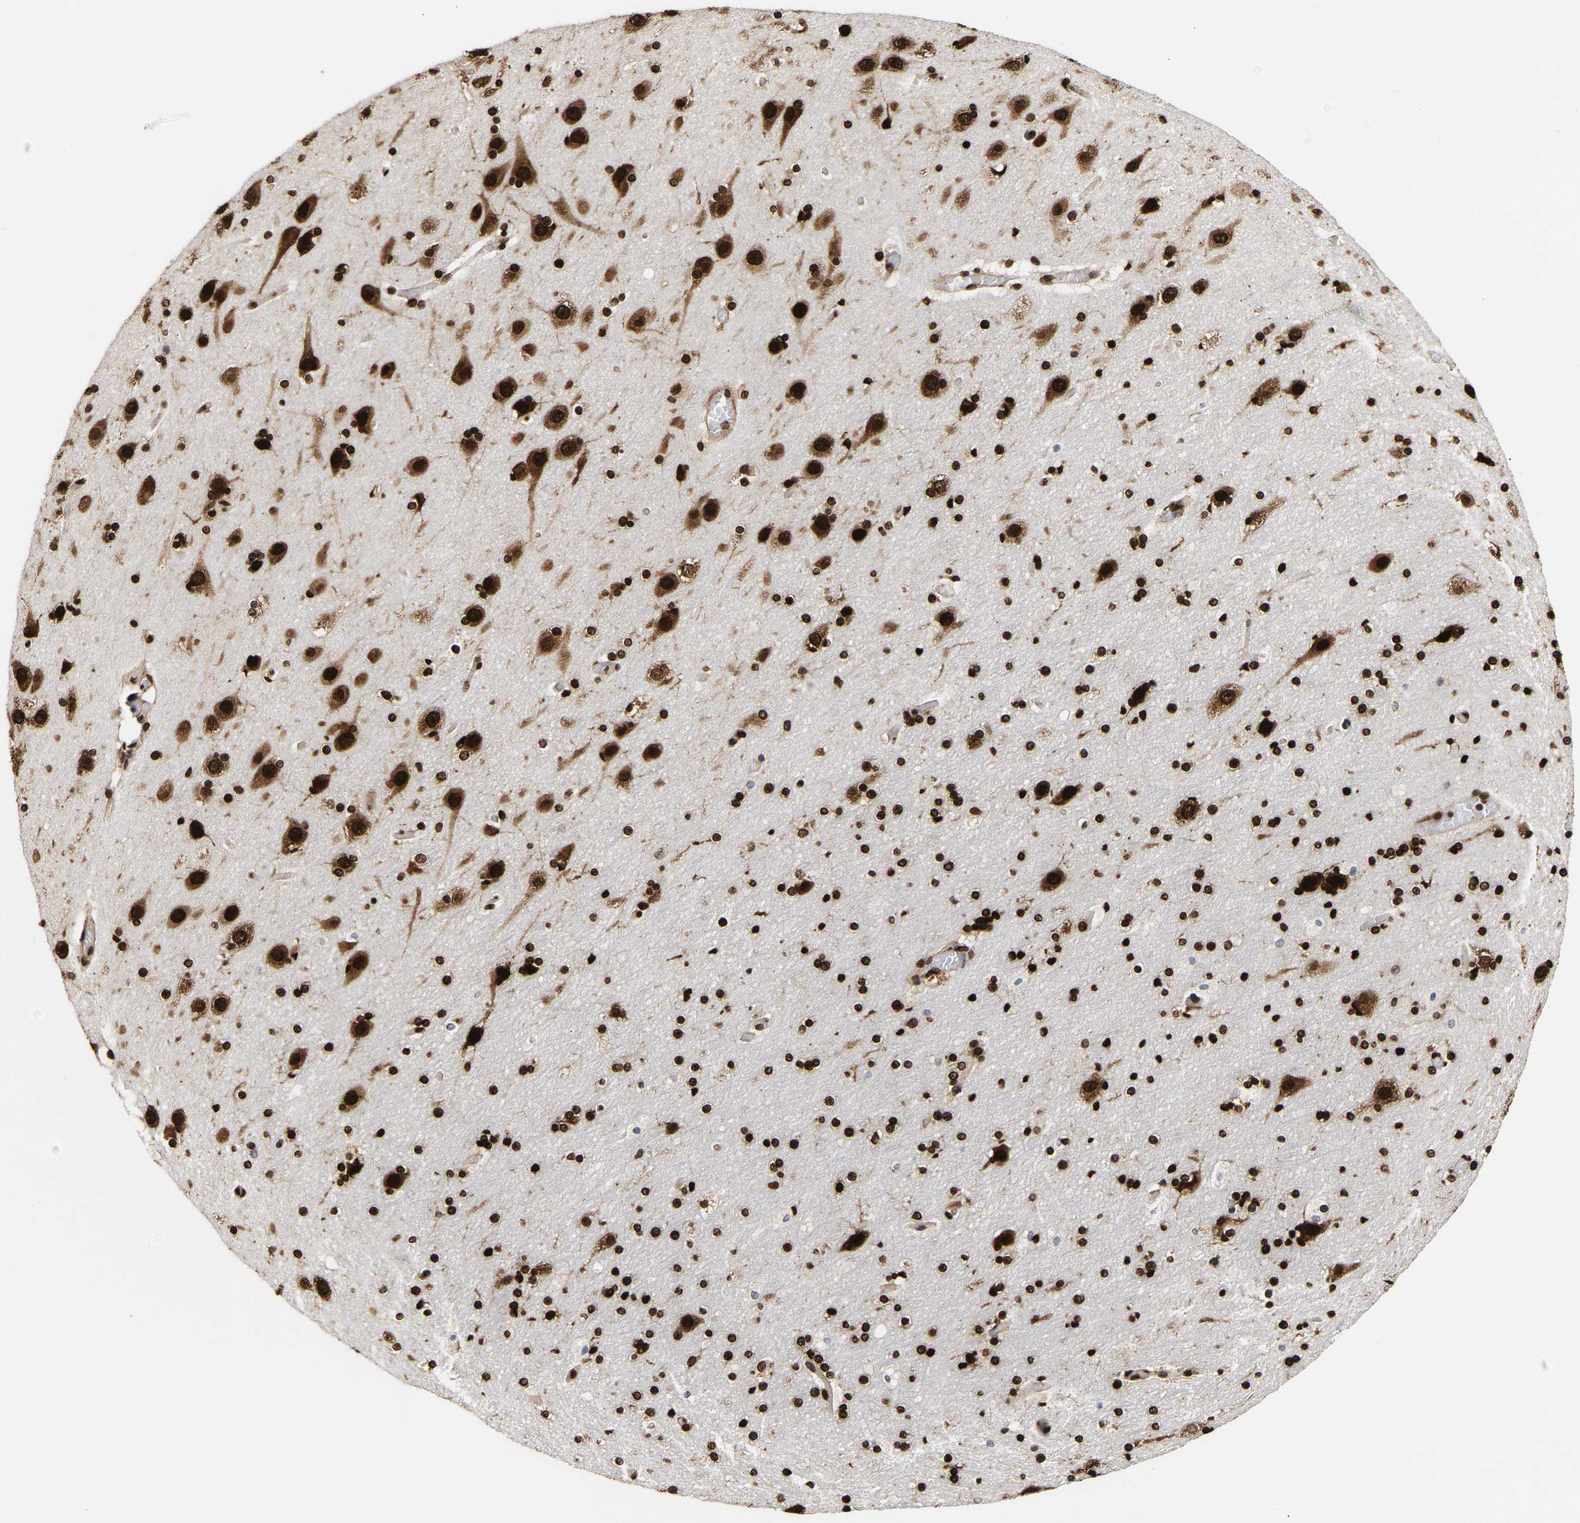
{"staining": {"intensity": "moderate", "quantity": ">75%", "location": "nuclear"}, "tissue": "cerebral cortex", "cell_type": "Endothelial cells", "image_type": "normal", "snomed": [{"axis": "morphology", "description": "Normal tissue, NOS"}, {"axis": "topography", "description": "Cerebral cortex"}], "caption": "Protein analysis of normal cerebral cortex displays moderate nuclear expression in approximately >75% of endothelial cells.", "gene": "PSIP1", "patient": {"sex": "male", "age": 57}}